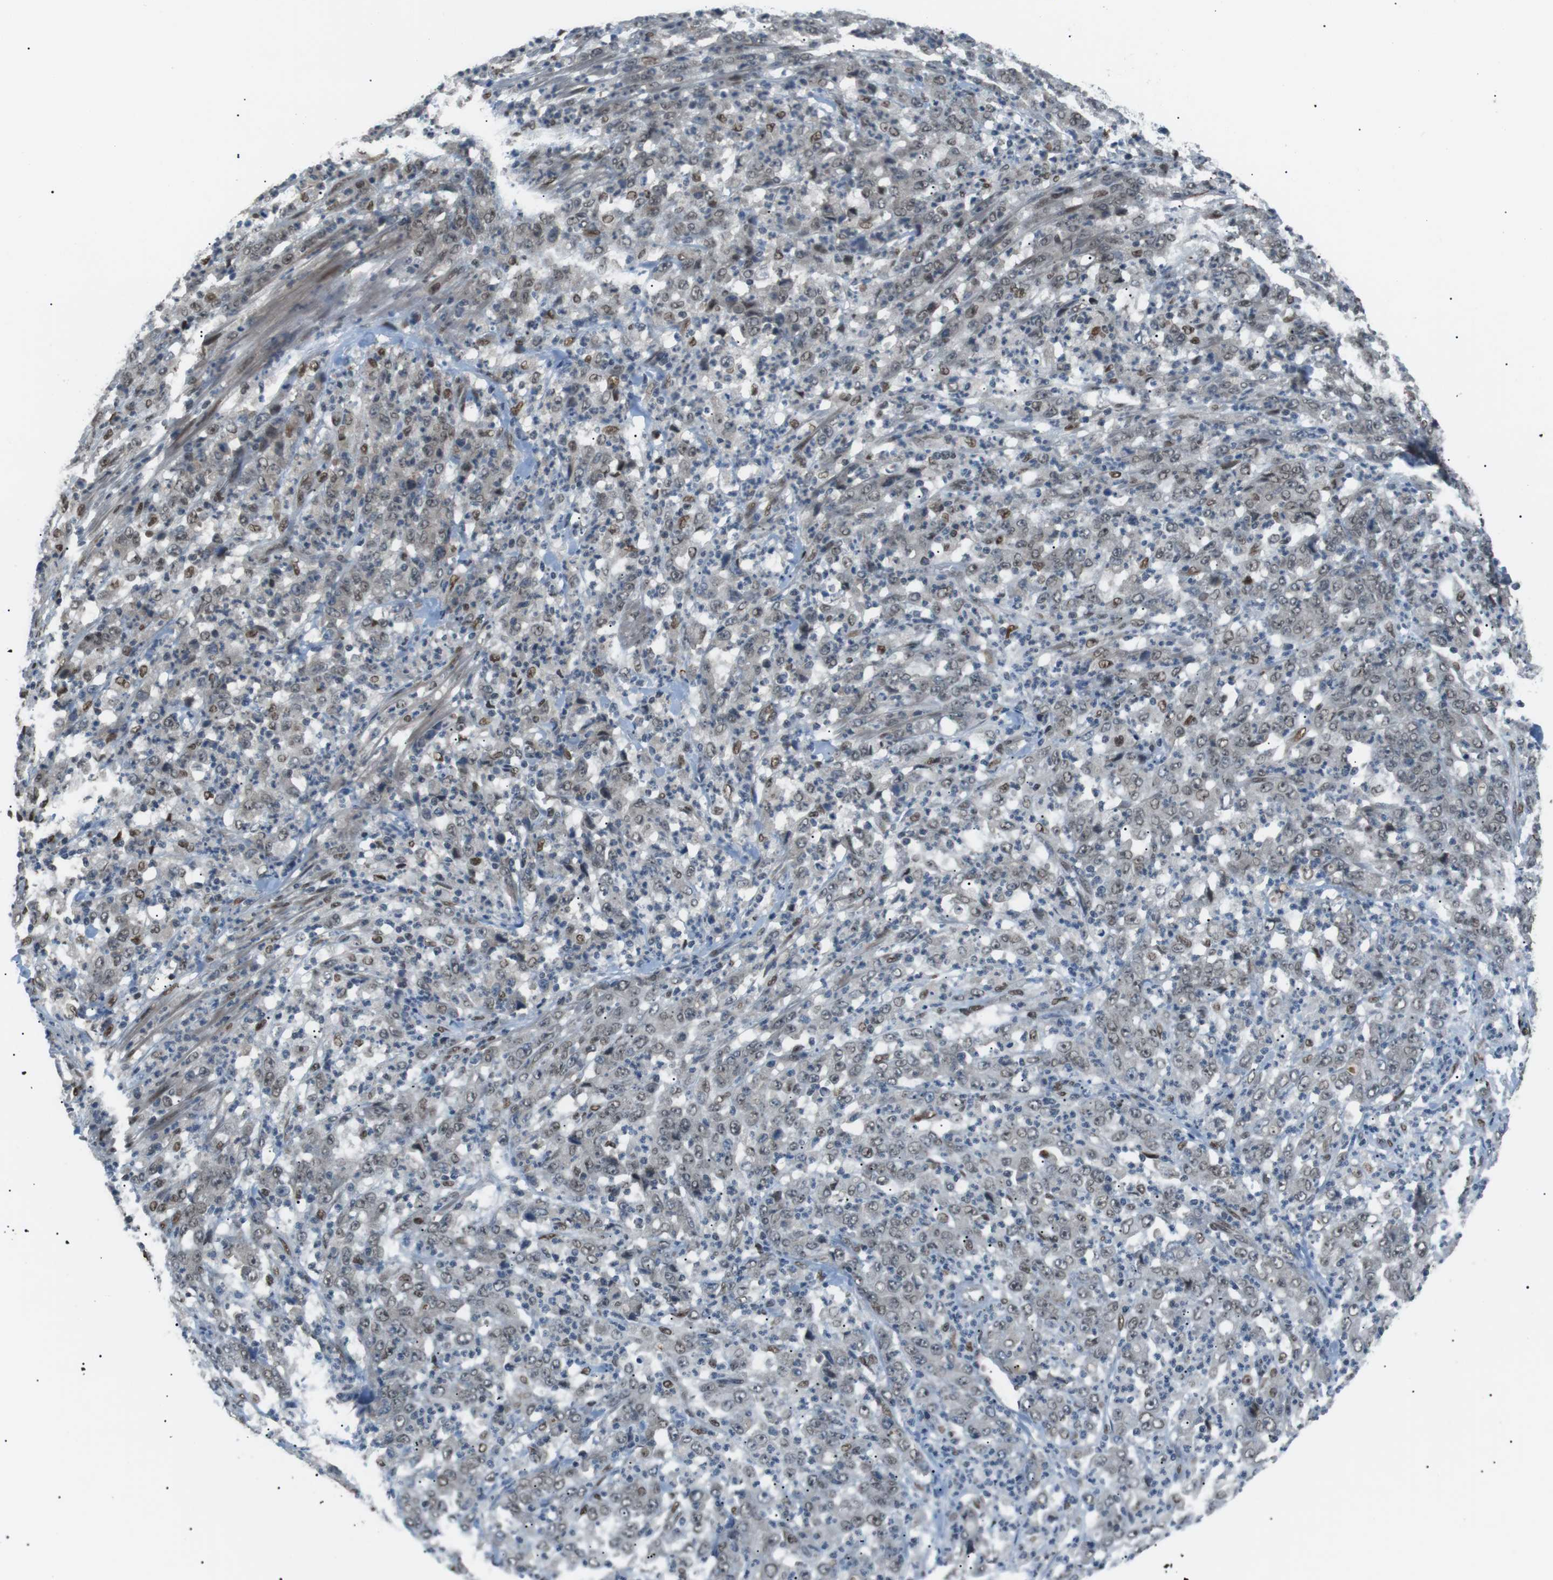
{"staining": {"intensity": "weak", "quantity": ">75%", "location": "nuclear"}, "tissue": "stomach cancer", "cell_type": "Tumor cells", "image_type": "cancer", "snomed": [{"axis": "morphology", "description": "Adenocarcinoma, NOS"}, {"axis": "topography", "description": "Stomach, lower"}], "caption": "Immunohistochemistry (IHC) histopathology image of neoplastic tissue: adenocarcinoma (stomach) stained using IHC demonstrates low levels of weak protein expression localized specifically in the nuclear of tumor cells, appearing as a nuclear brown color.", "gene": "SRPK2", "patient": {"sex": "female", "age": 71}}